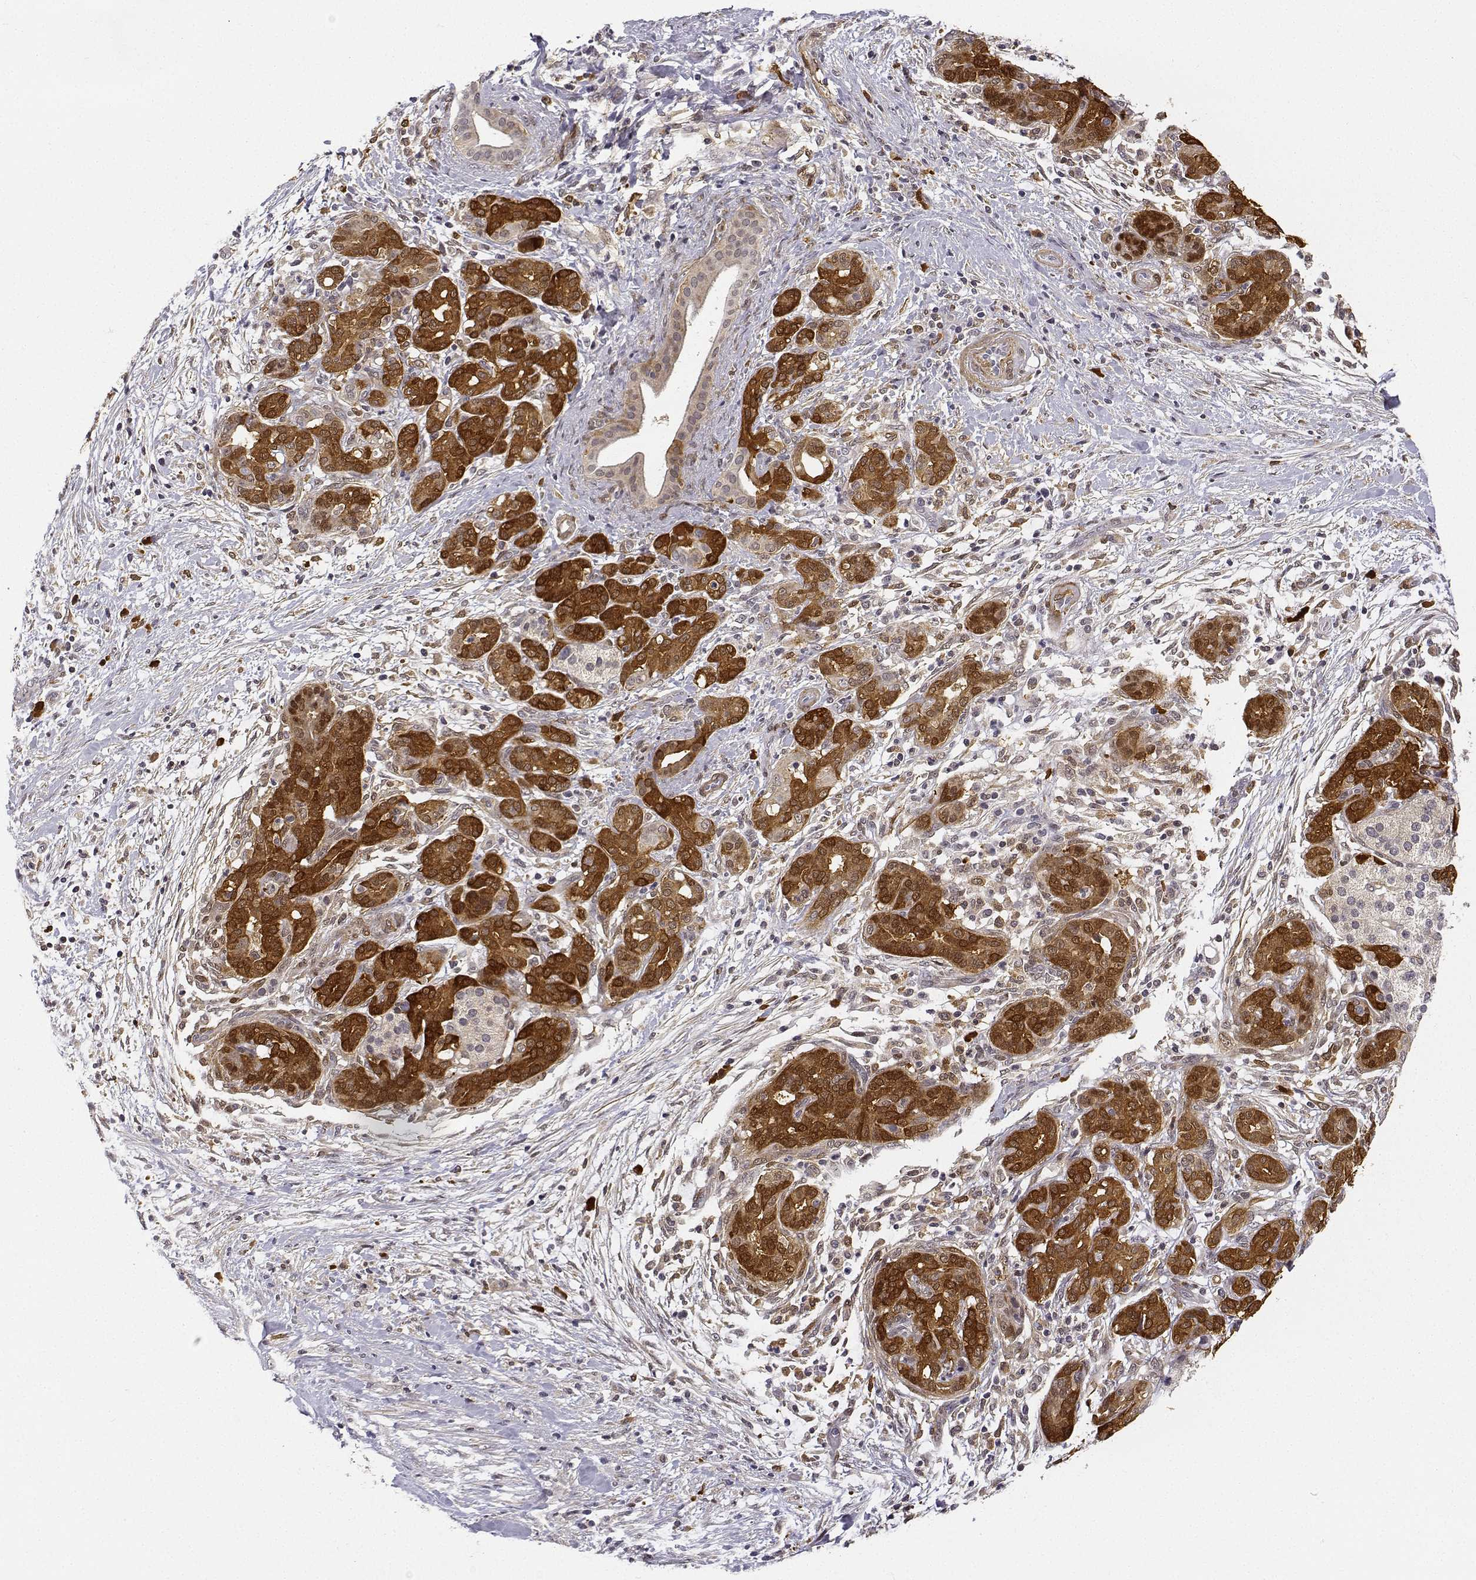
{"staining": {"intensity": "strong", "quantity": ">75%", "location": "cytoplasmic/membranous"}, "tissue": "pancreatic cancer", "cell_type": "Tumor cells", "image_type": "cancer", "snomed": [{"axis": "morphology", "description": "Adenocarcinoma, NOS"}, {"axis": "topography", "description": "Pancreas"}], "caption": "Adenocarcinoma (pancreatic) stained with a protein marker shows strong staining in tumor cells.", "gene": "PHGDH", "patient": {"sex": "male", "age": 44}}